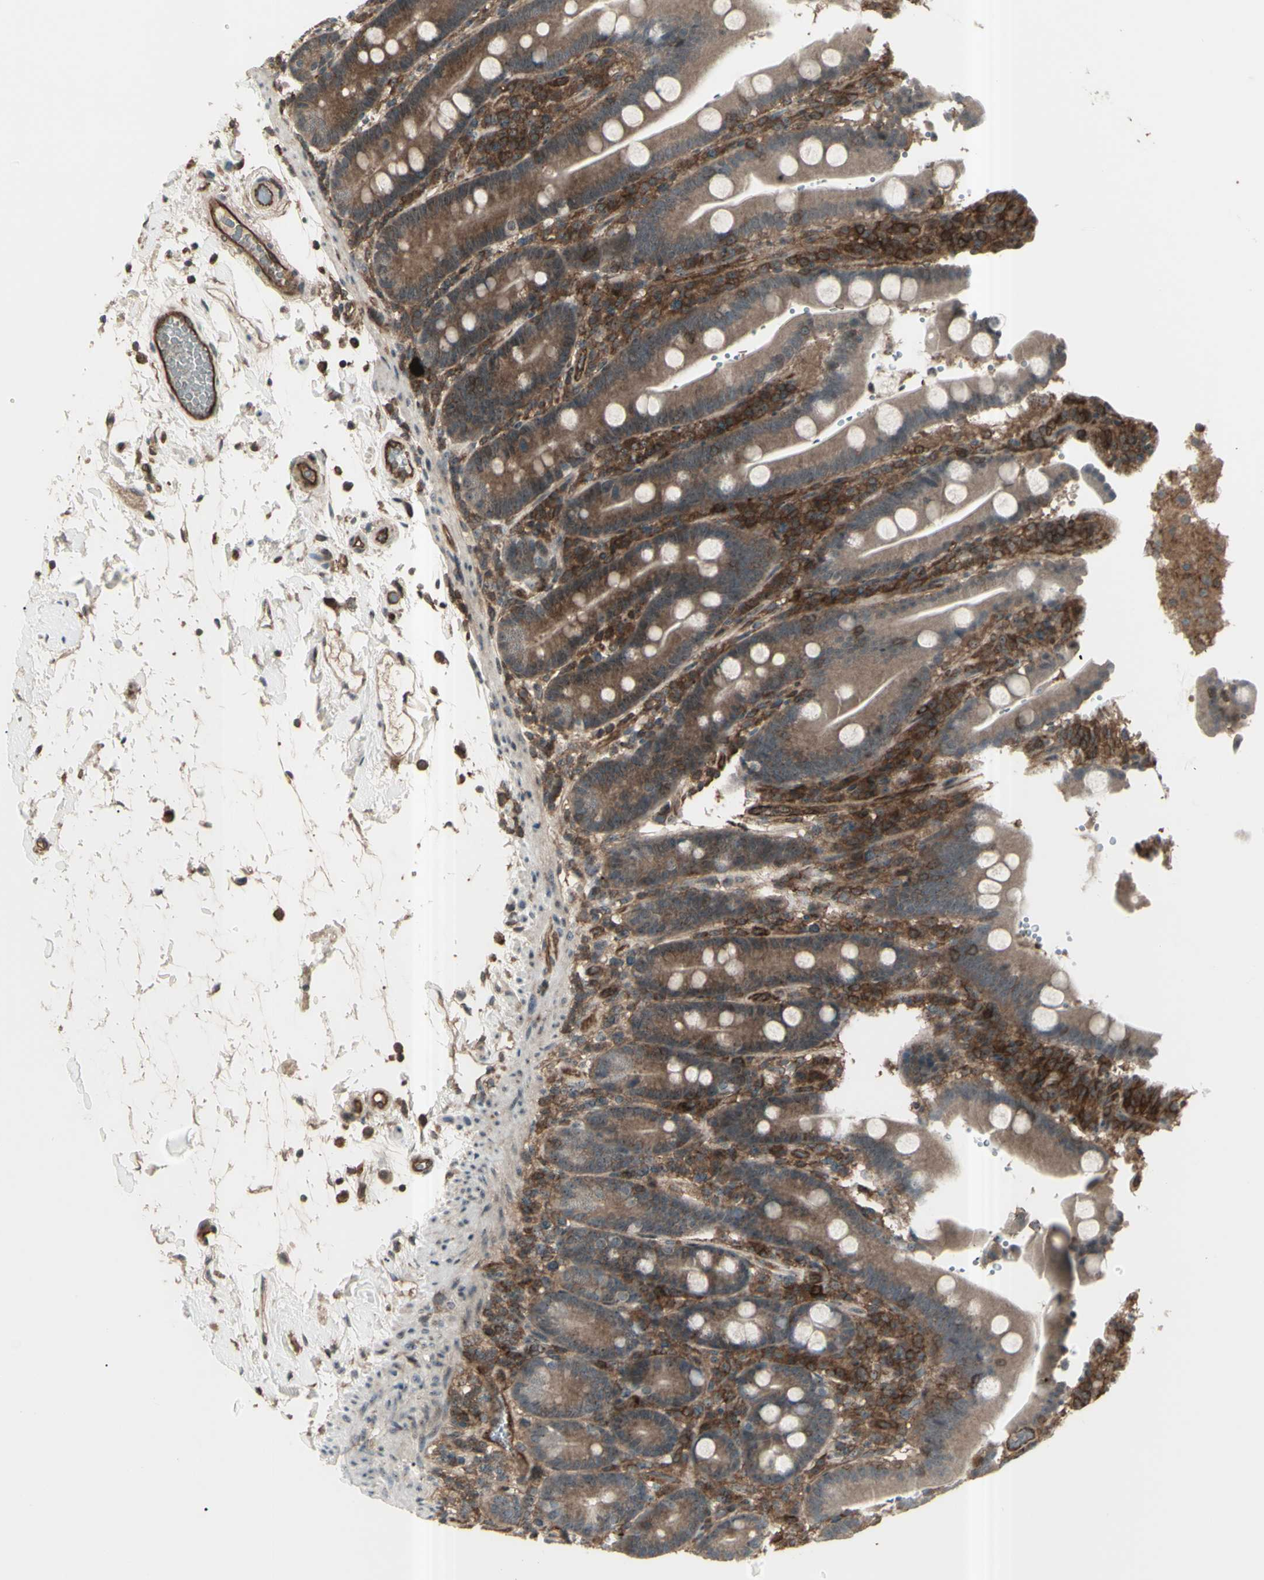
{"staining": {"intensity": "moderate", "quantity": ">75%", "location": "cytoplasmic/membranous"}, "tissue": "duodenum", "cell_type": "Glandular cells", "image_type": "normal", "snomed": [{"axis": "morphology", "description": "Normal tissue, NOS"}, {"axis": "topography", "description": "Small intestine, NOS"}], "caption": "Unremarkable duodenum reveals moderate cytoplasmic/membranous expression in approximately >75% of glandular cells, visualized by immunohistochemistry.", "gene": "FXYD5", "patient": {"sex": "female", "age": 71}}